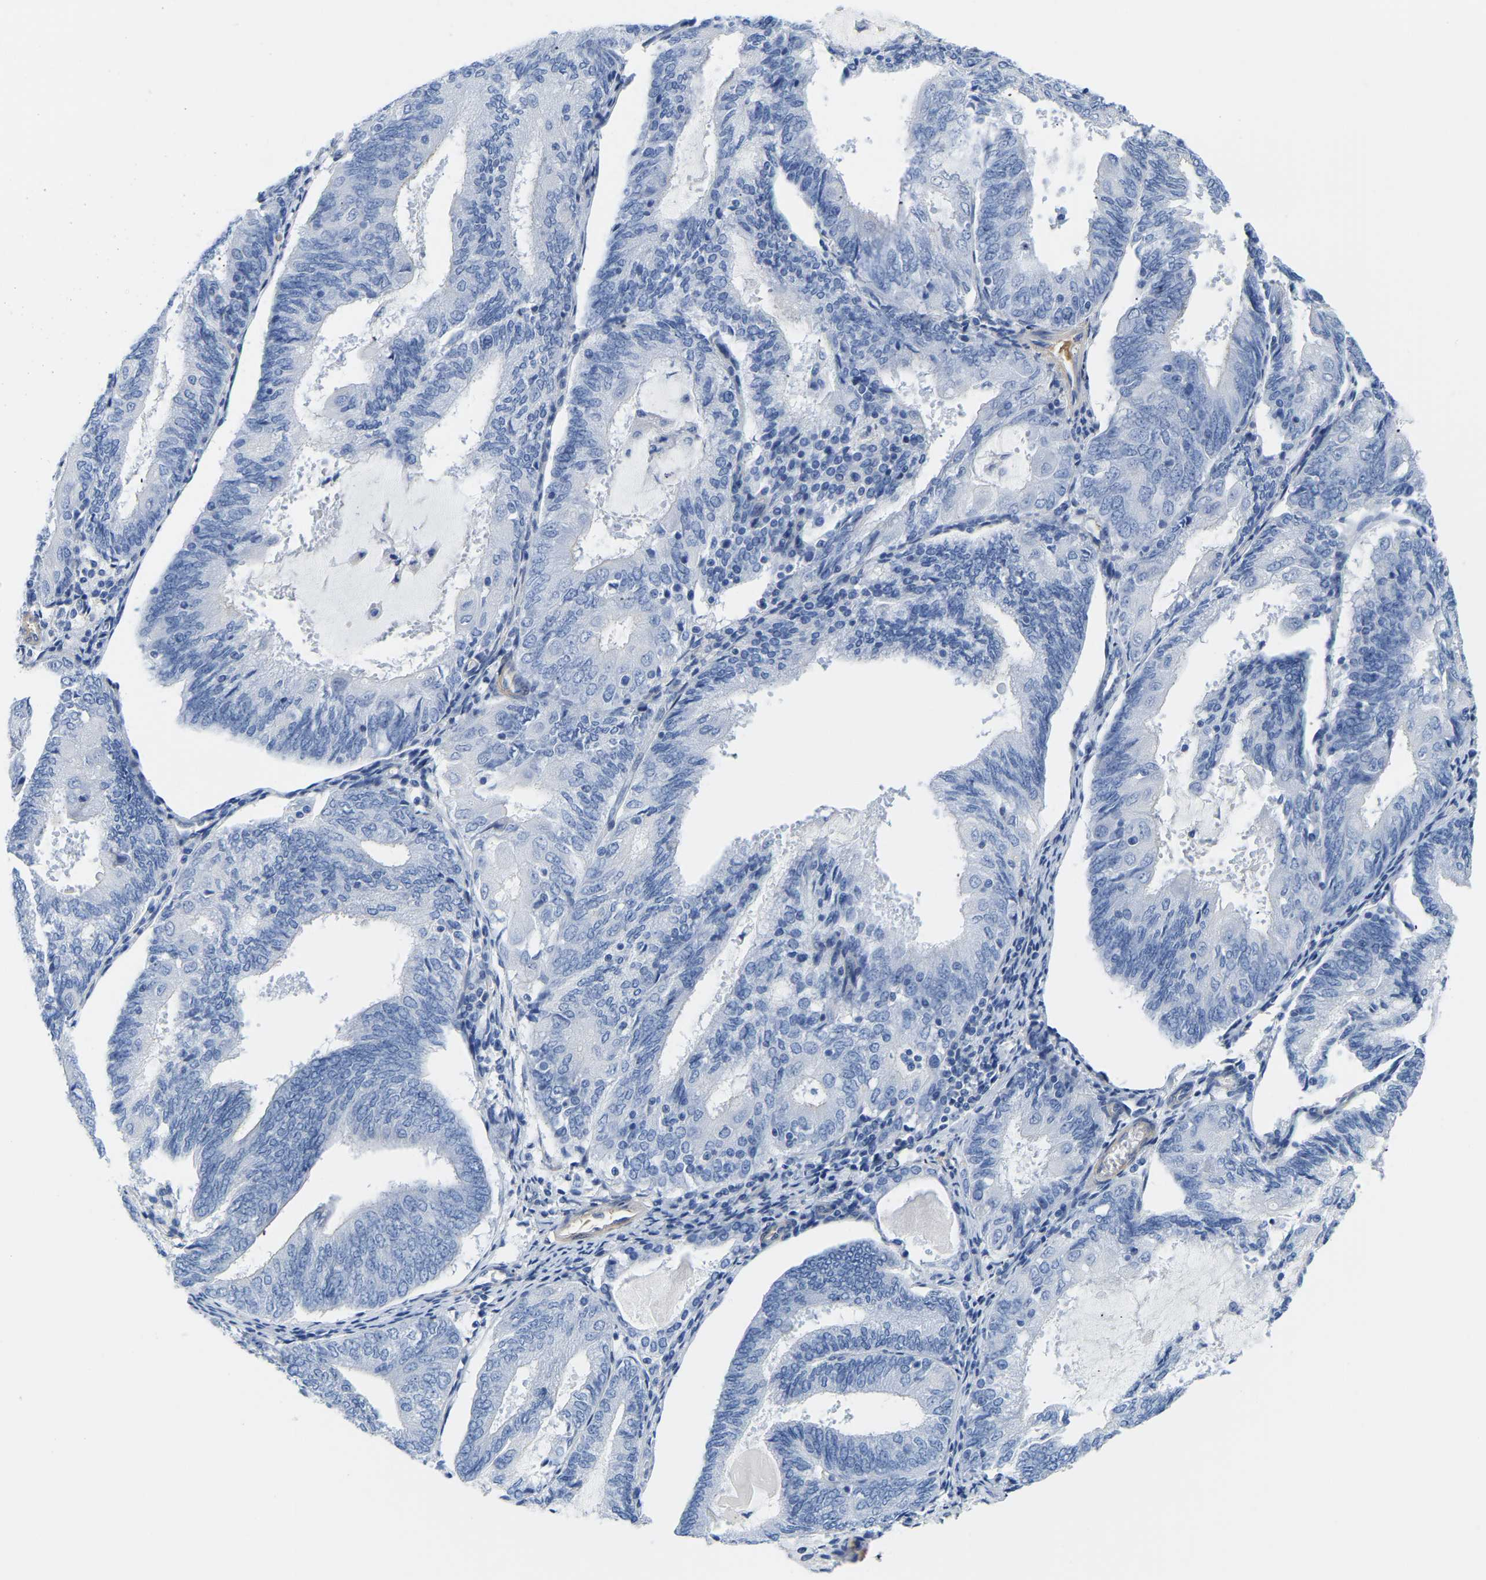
{"staining": {"intensity": "negative", "quantity": "none", "location": "none"}, "tissue": "endometrial cancer", "cell_type": "Tumor cells", "image_type": "cancer", "snomed": [{"axis": "morphology", "description": "Adenocarcinoma, NOS"}, {"axis": "topography", "description": "Endometrium"}], "caption": "This histopathology image is of endometrial cancer (adenocarcinoma) stained with IHC to label a protein in brown with the nuclei are counter-stained blue. There is no expression in tumor cells. (Stains: DAB (3,3'-diaminobenzidine) immunohistochemistry (IHC) with hematoxylin counter stain, Microscopy: brightfield microscopy at high magnification).", "gene": "UPK3A", "patient": {"sex": "female", "age": 81}}